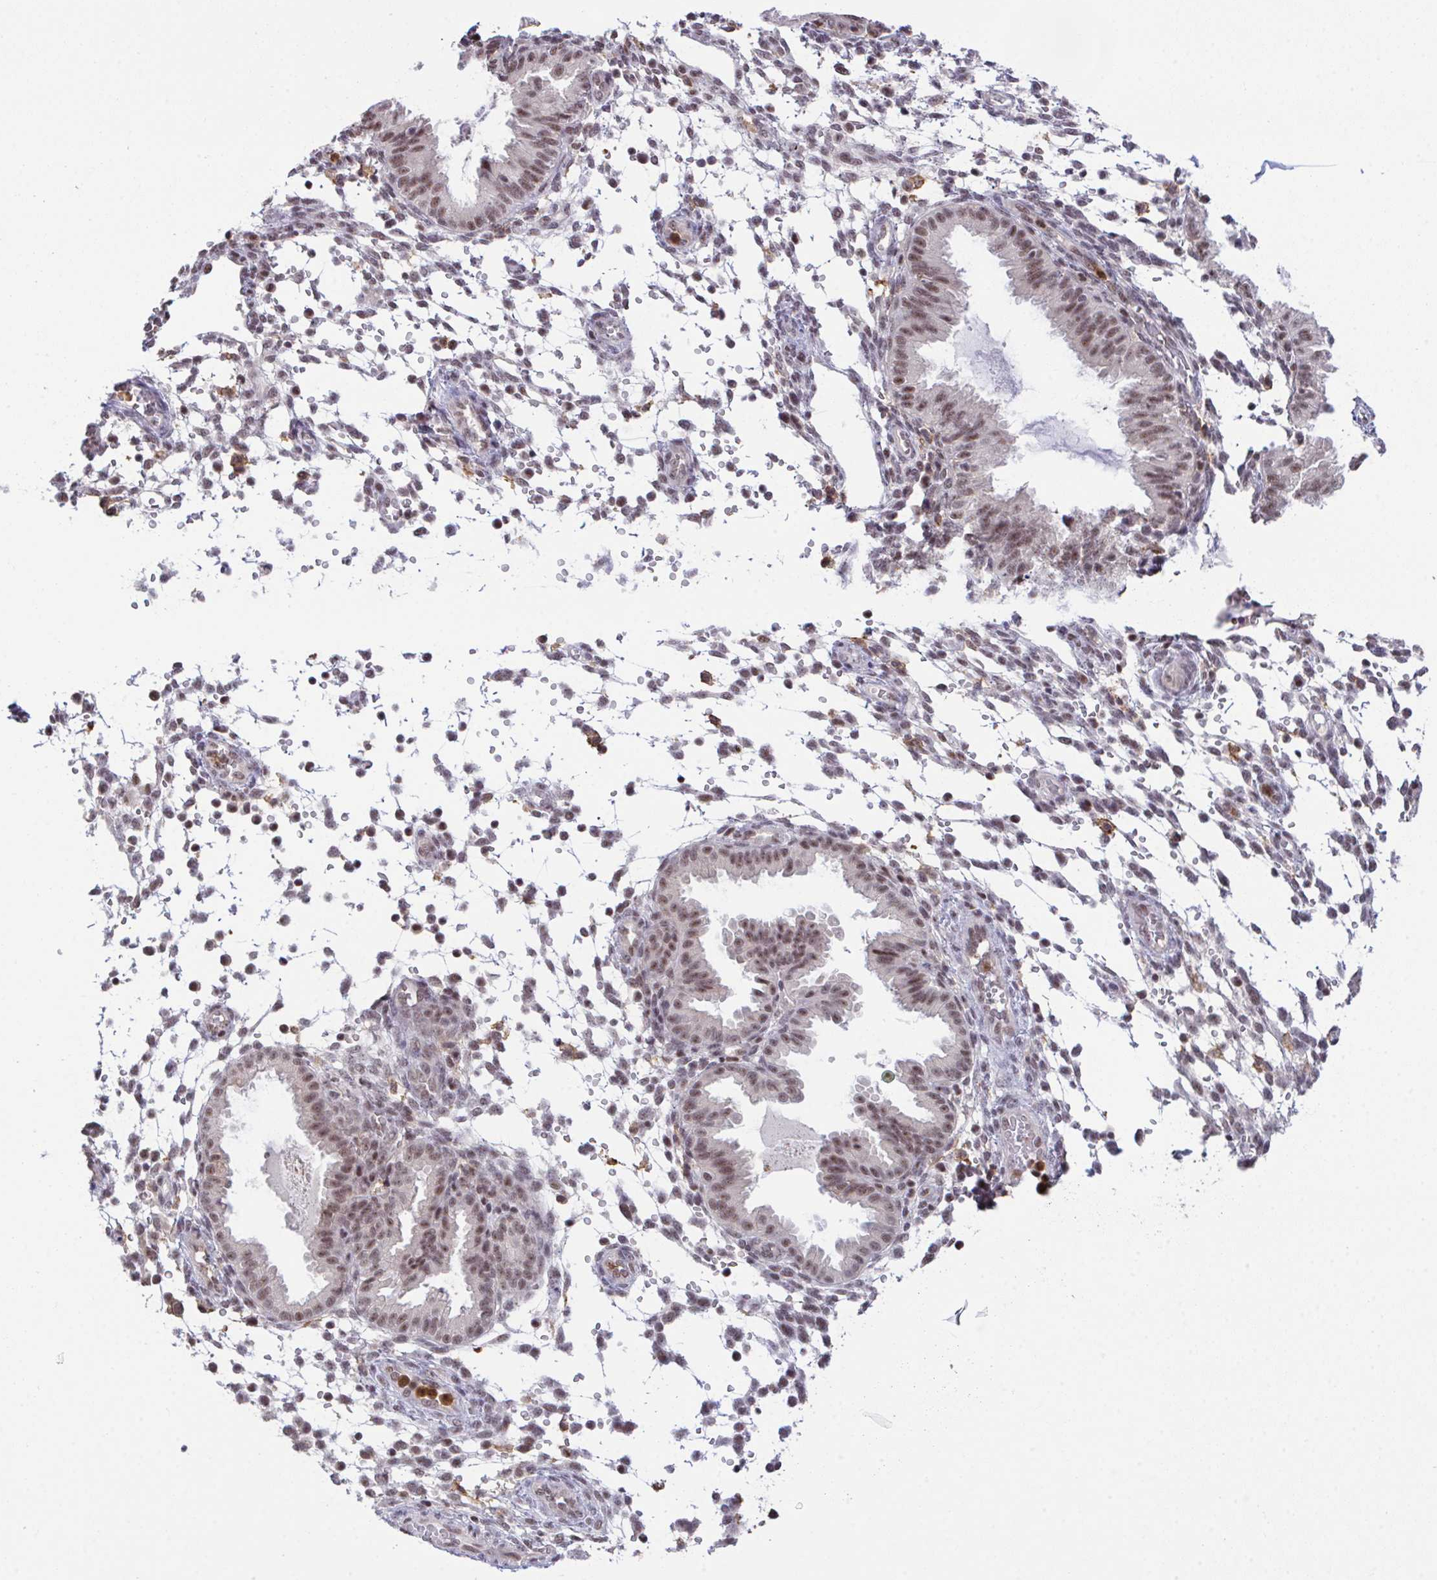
{"staining": {"intensity": "moderate", "quantity": "25%-75%", "location": "nuclear"}, "tissue": "endometrium", "cell_type": "Cells in endometrial stroma", "image_type": "normal", "snomed": [{"axis": "morphology", "description": "Normal tissue, NOS"}, {"axis": "topography", "description": "Endometrium"}], "caption": "DAB (3,3'-diaminobenzidine) immunohistochemical staining of normal human endometrium exhibits moderate nuclear protein positivity in about 25%-75% of cells in endometrial stroma. The staining was performed using DAB (3,3'-diaminobenzidine), with brown indicating positive protein expression. Nuclei are stained blue with hematoxylin.", "gene": "OR6K3", "patient": {"sex": "female", "age": 33}}